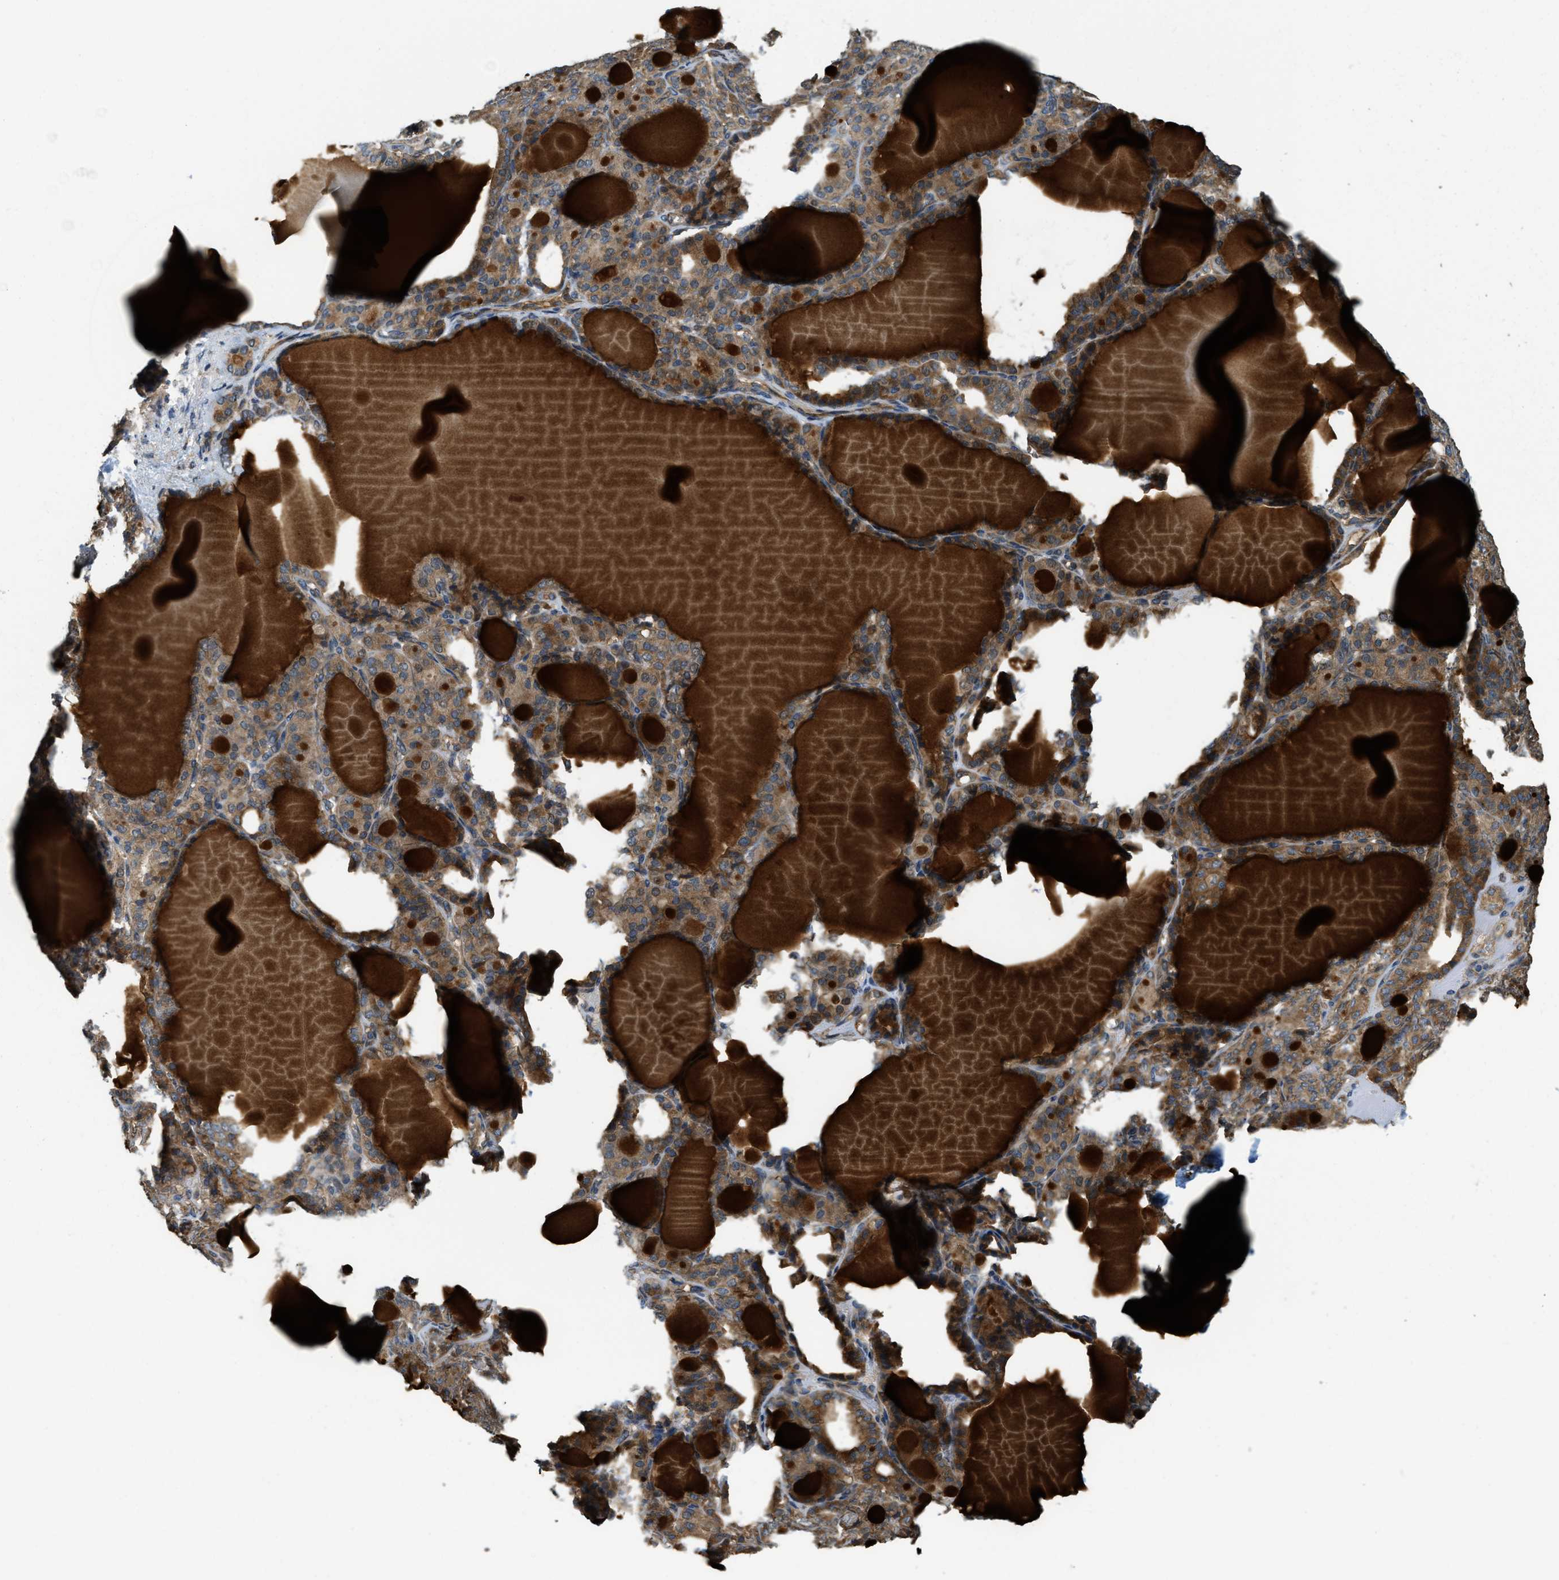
{"staining": {"intensity": "strong", "quantity": ">75%", "location": "cytoplasmic/membranous"}, "tissue": "thyroid gland", "cell_type": "Glandular cells", "image_type": "normal", "snomed": [{"axis": "morphology", "description": "Normal tissue, NOS"}, {"axis": "topography", "description": "Thyroid gland"}], "caption": "Immunohistochemistry (DAB (3,3'-diaminobenzidine)) staining of normal thyroid gland reveals strong cytoplasmic/membranous protein staining in approximately >75% of glandular cells.", "gene": "BAG4", "patient": {"sex": "female", "age": 28}}